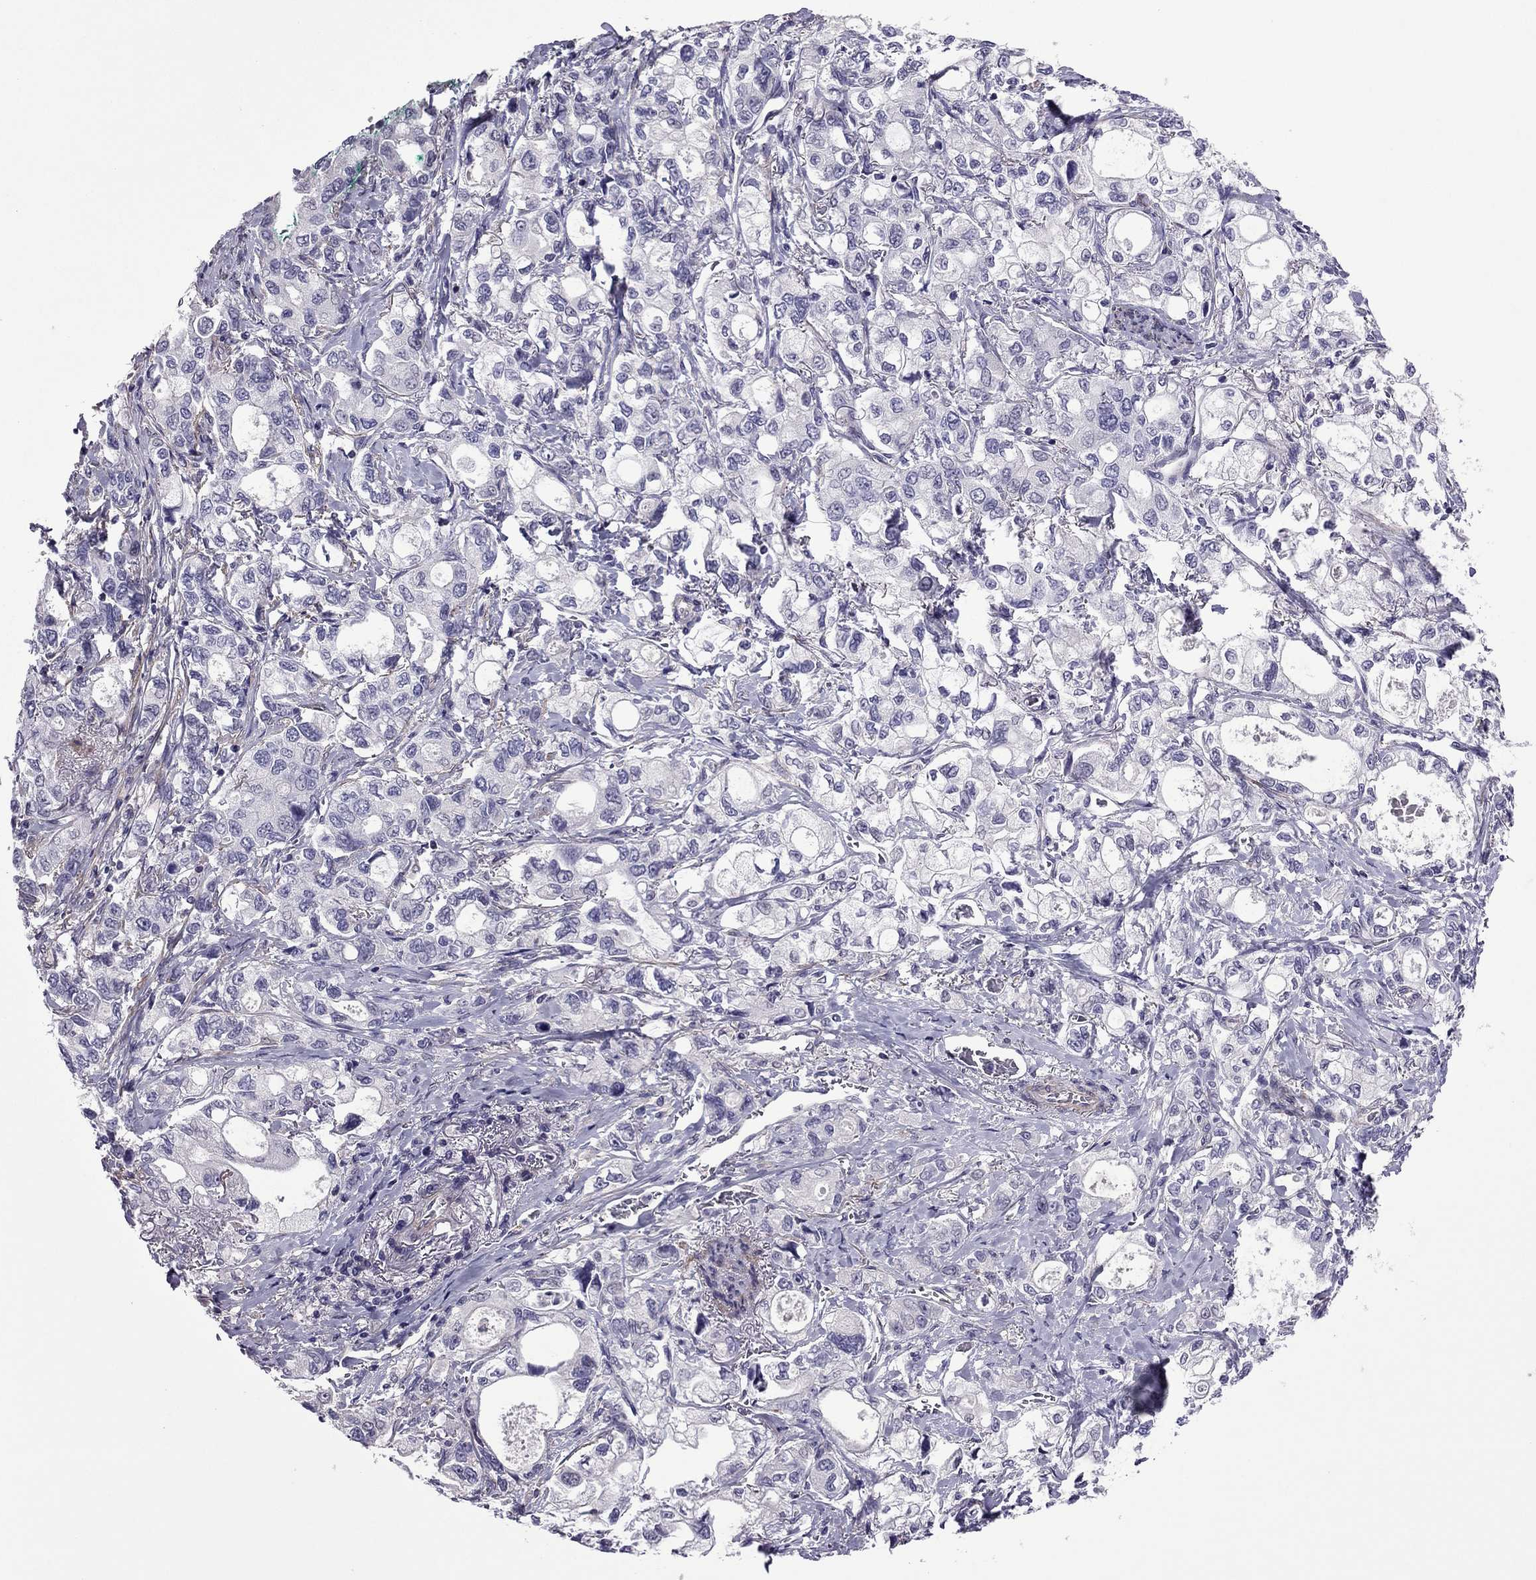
{"staining": {"intensity": "negative", "quantity": "none", "location": "none"}, "tissue": "stomach cancer", "cell_type": "Tumor cells", "image_type": "cancer", "snomed": [{"axis": "morphology", "description": "Adenocarcinoma, NOS"}, {"axis": "topography", "description": "Stomach"}], "caption": "Immunohistochemistry of stomach cancer (adenocarcinoma) displays no positivity in tumor cells. The staining was performed using DAB (3,3'-diaminobenzidine) to visualize the protein expression in brown, while the nuclei were stained in blue with hematoxylin (Magnification: 20x).", "gene": "SLC16A8", "patient": {"sex": "male", "age": 63}}